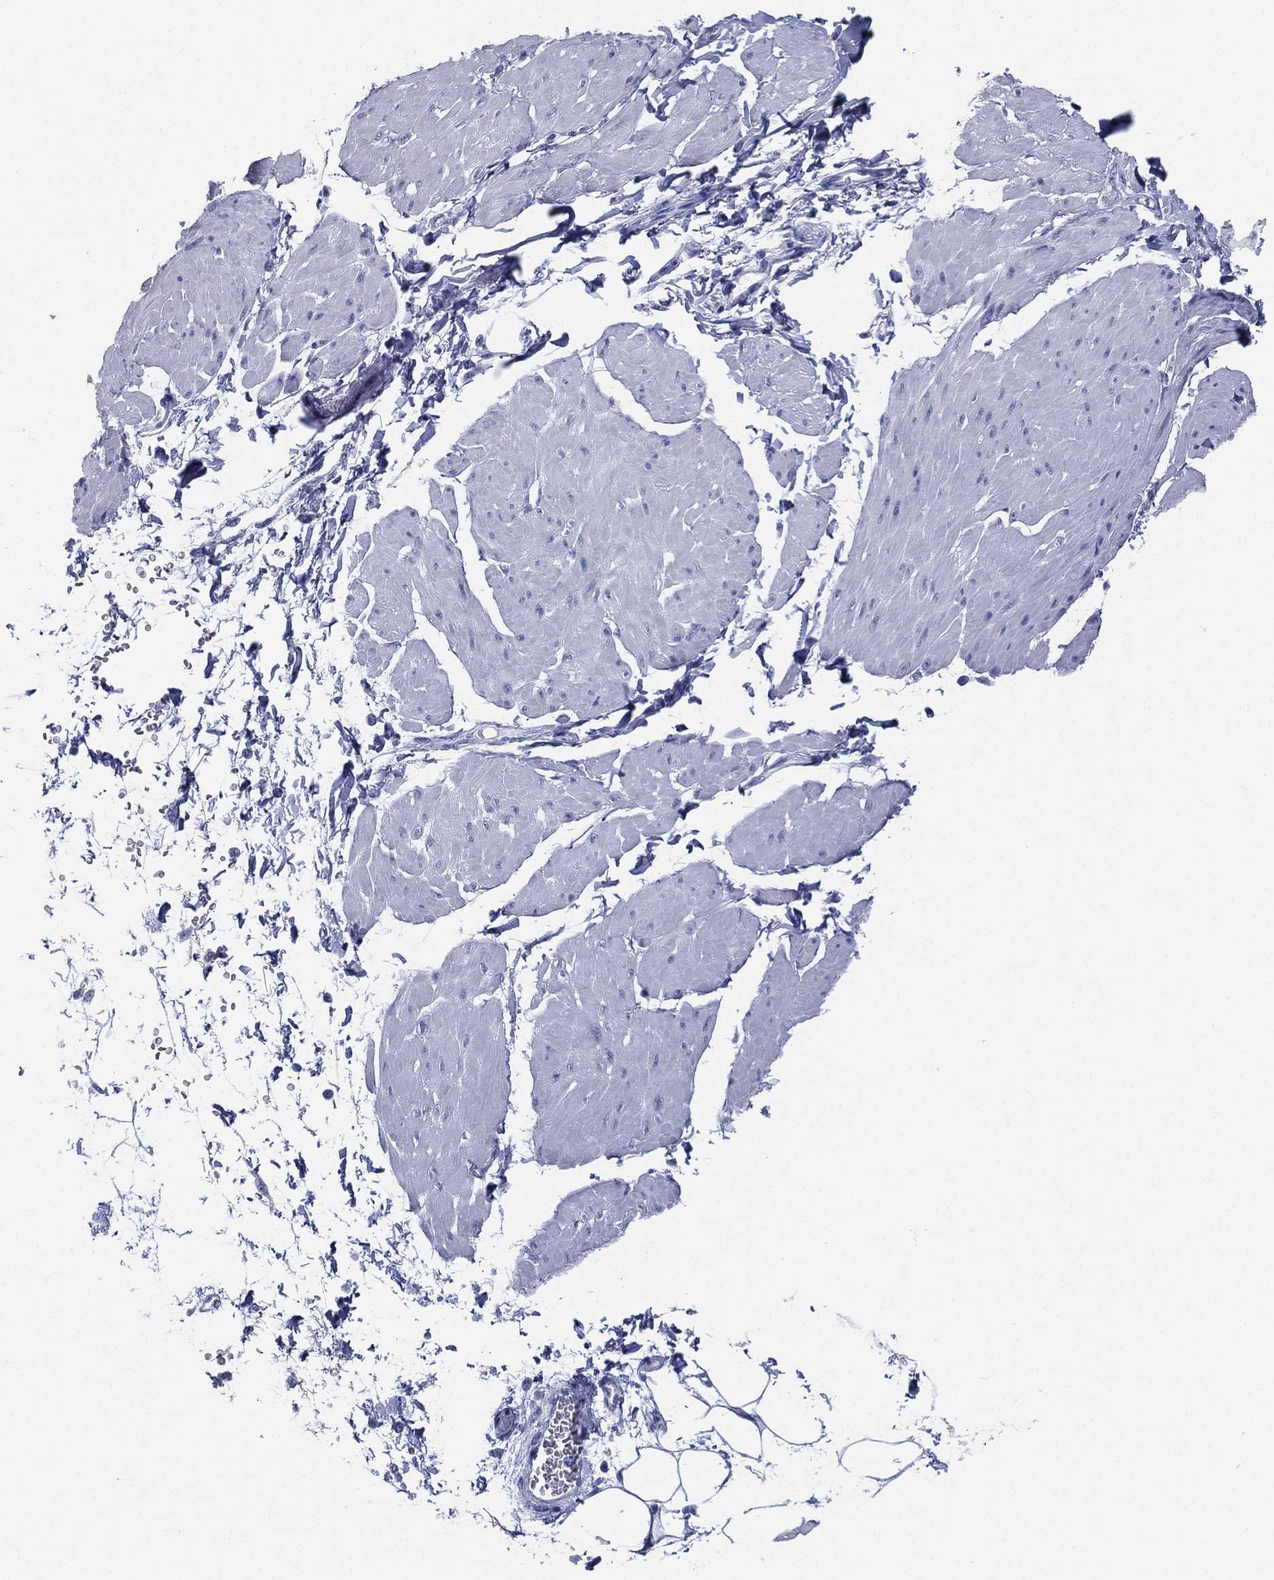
{"staining": {"intensity": "negative", "quantity": "none", "location": "none"}, "tissue": "smooth muscle", "cell_type": "Smooth muscle cells", "image_type": "normal", "snomed": [{"axis": "morphology", "description": "Normal tissue, NOS"}, {"axis": "topography", "description": "Adipose tissue"}, {"axis": "topography", "description": "Smooth muscle"}, {"axis": "topography", "description": "Peripheral nerve tissue"}], "caption": "High power microscopy photomicrograph of an immunohistochemistry (IHC) micrograph of benign smooth muscle, revealing no significant positivity in smooth muscle cells. The staining is performed using DAB brown chromogen with nuclei counter-stained in using hematoxylin.", "gene": "ATP1B2", "patient": {"sex": "male", "age": 83}}